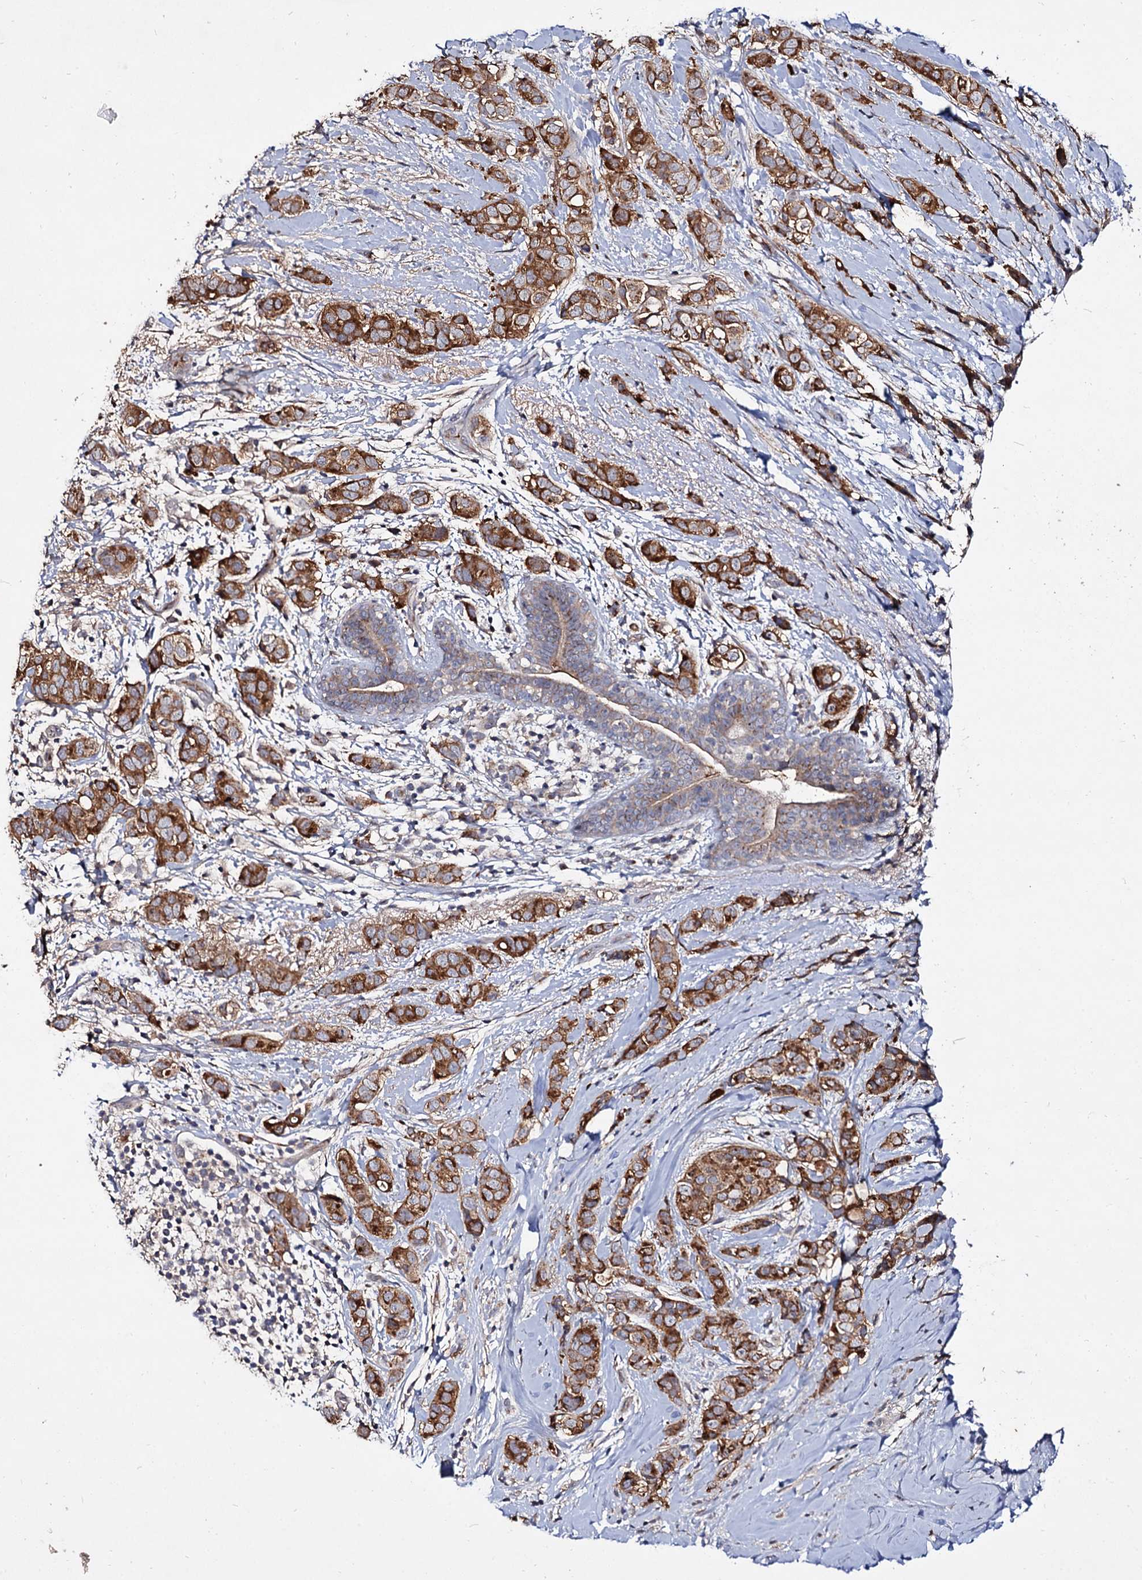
{"staining": {"intensity": "strong", "quantity": ">75%", "location": "cytoplasmic/membranous"}, "tissue": "breast cancer", "cell_type": "Tumor cells", "image_type": "cancer", "snomed": [{"axis": "morphology", "description": "Lobular carcinoma"}, {"axis": "topography", "description": "Breast"}], "caption": "IHC photomicrograph of human breast lobular carcinoma stained for a protein (brown), which exhibits high levels of strong cytoplasmic/membranous positivity in about >75% of tumor cells.", "gene": "ARFIP2", "patient": {"sex": "female", "age": 51}}